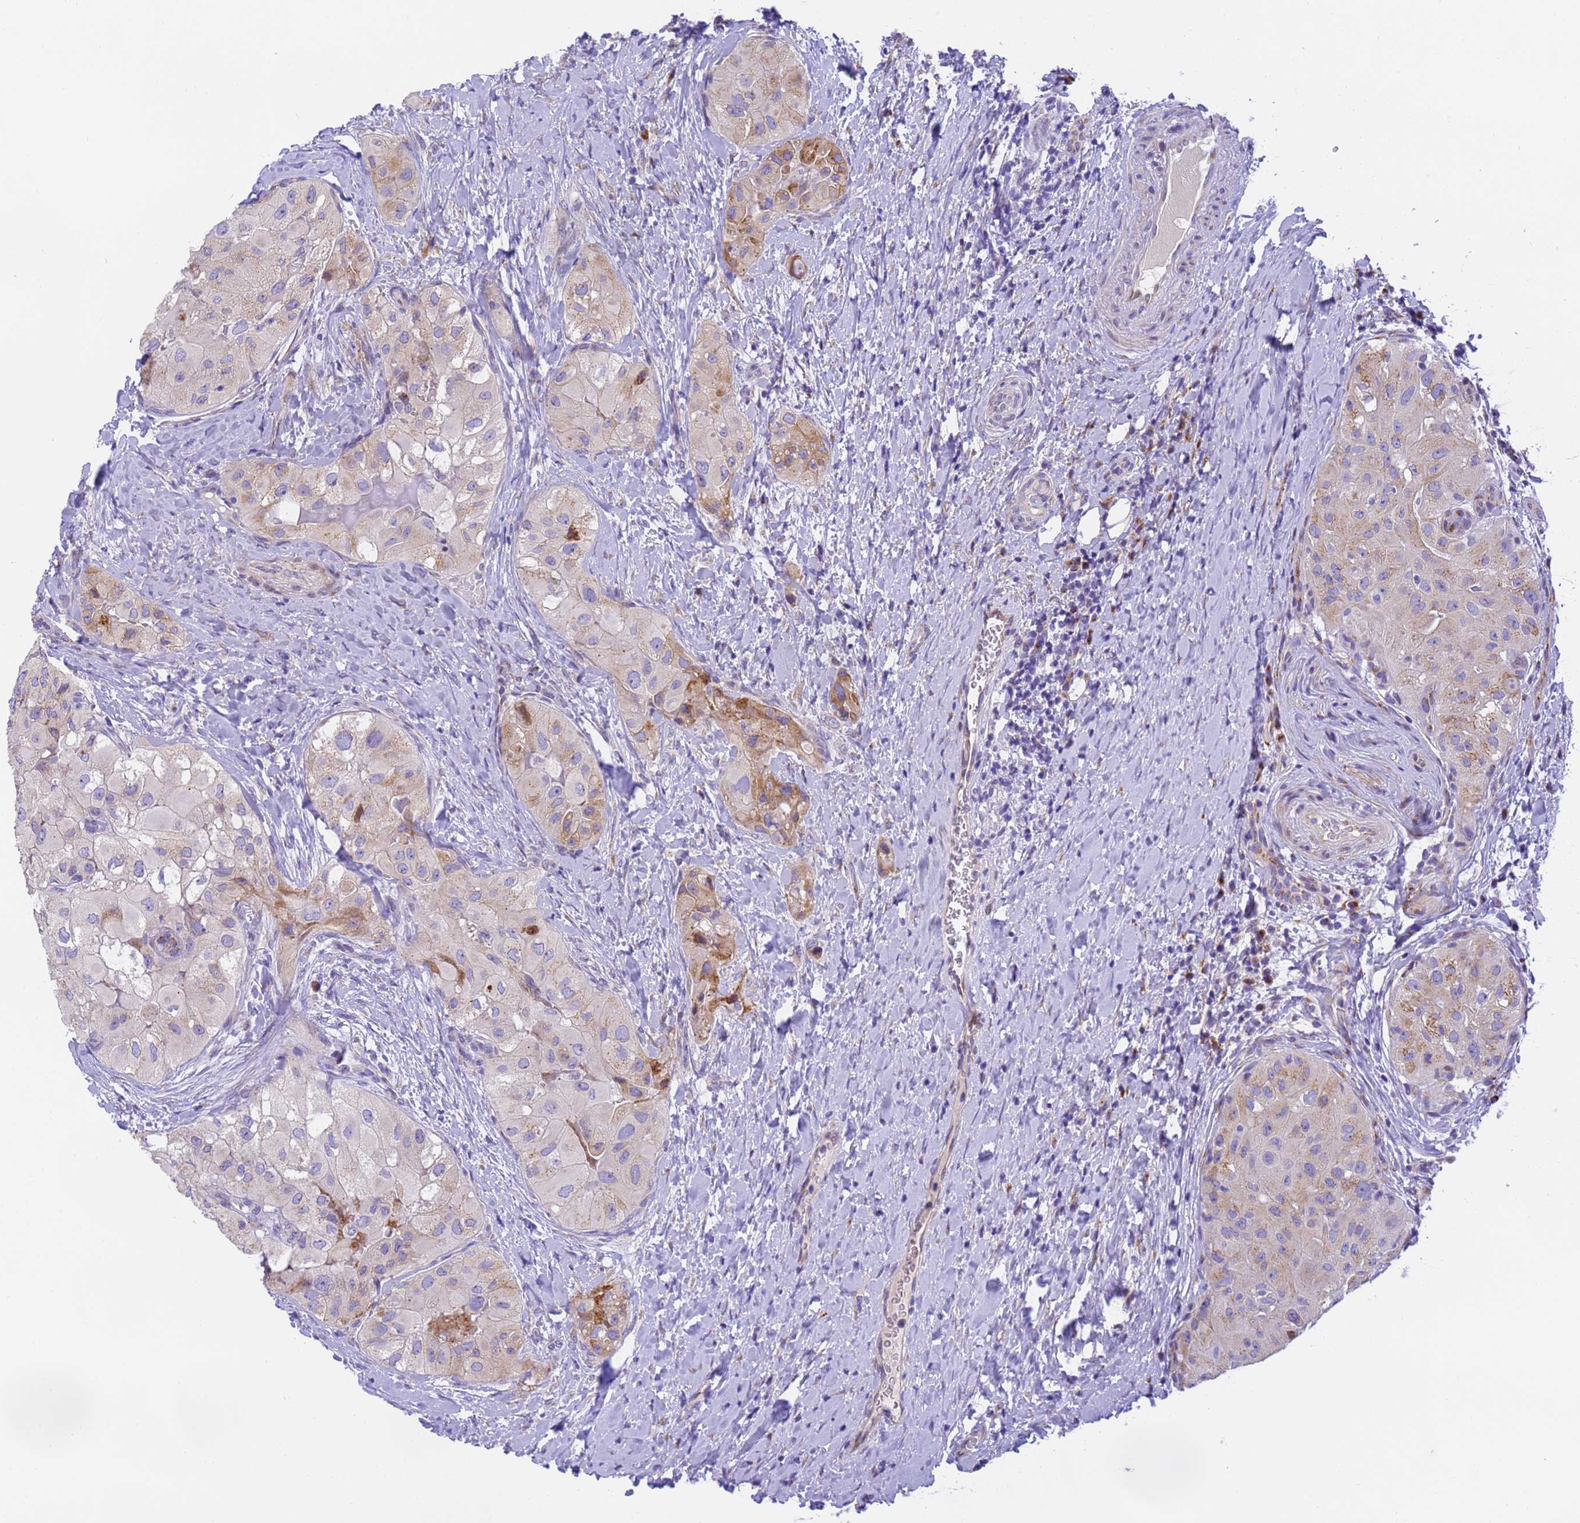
{"staining": {"intensity": "moderate", "quantity": "<25%", "location": "cytoplasmic/membranous"}, "tissue": "thyroid cancer", "cell_type": "Tumor cells", "image_type": "cancer", "snomed": [{"axis": "morphology", "description": "Normal tissue, NOS"}, {"axis": "morphology", "description": "Papillary adenocarcinoma, NOS"}, {"axis": "topography", "description": "Thyroid gland"}], "caption": "Thyroid papillary adenocarcinoma tissue demonstrates moderate cytoplasmic/membranous positivity in about <25% of tumor cells, visualized by immunohistochemistry.", "gene": "RHBDD3", "patient": {"sex": "female", "age": 59}}